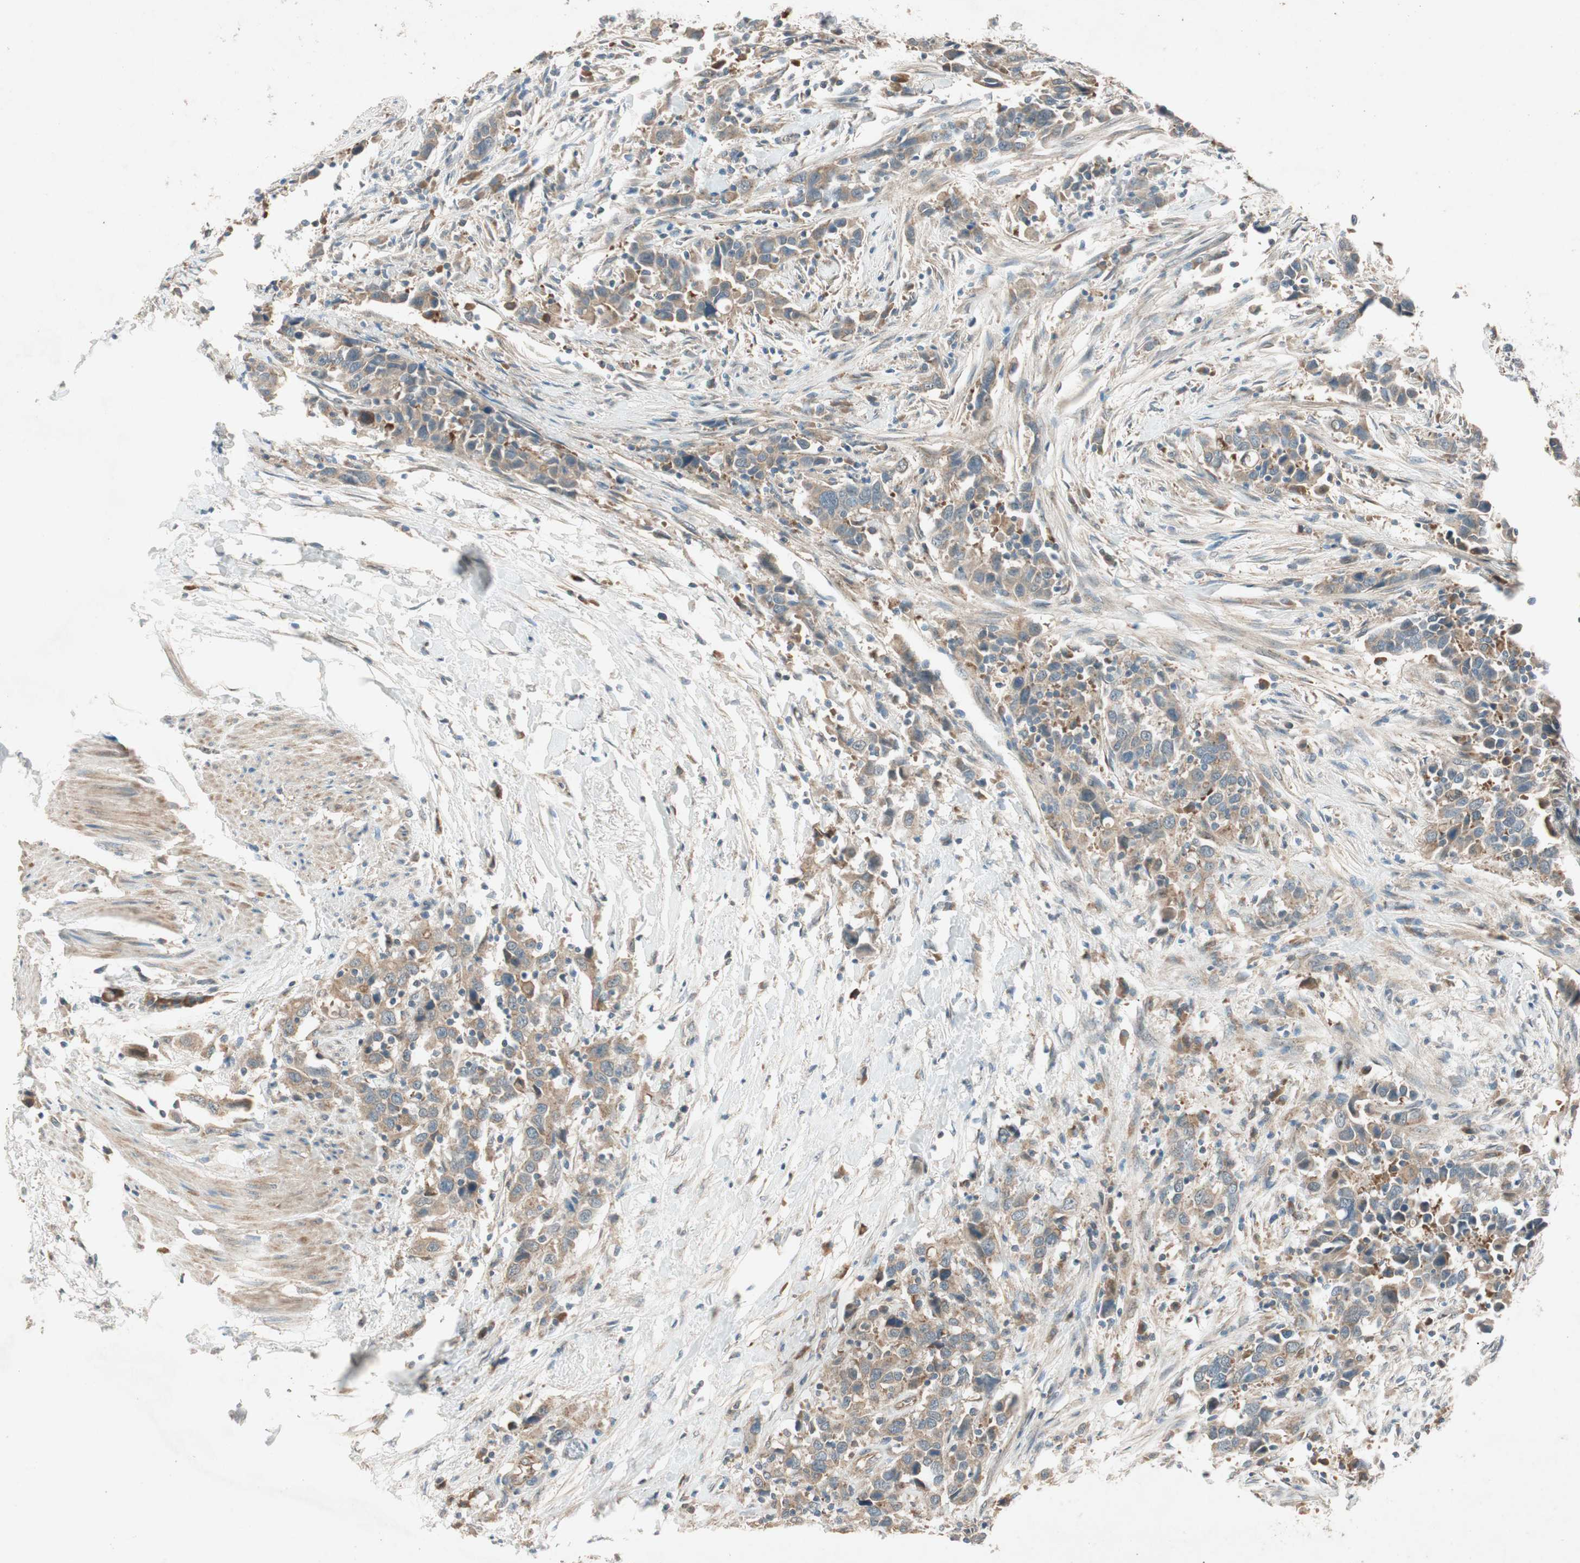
{"staining": {"intensity": "moderate", "quantity": ">75%", "location": "cytoplasmic/membranous"}, "tissue": "urothelial cancer", "cell_type": "Tumor cells", "image_type": "cancer", "snomed": [{"axis": "morphology", "description": "Urothelial carcinoma, High grade"}, {"axis": "topography", "description": "Urinary bladder"}], "caption": "A photomicrograph of high-grade urothelial carcinoma stained for a protein exhibits moderate cytoplasmic/membranous brown staining in tumor cells. (Brightfield microscopy of DAB IHC at high magnification).", "gene": "NCLN", "patient": {"sex": "male", "age": 61}}